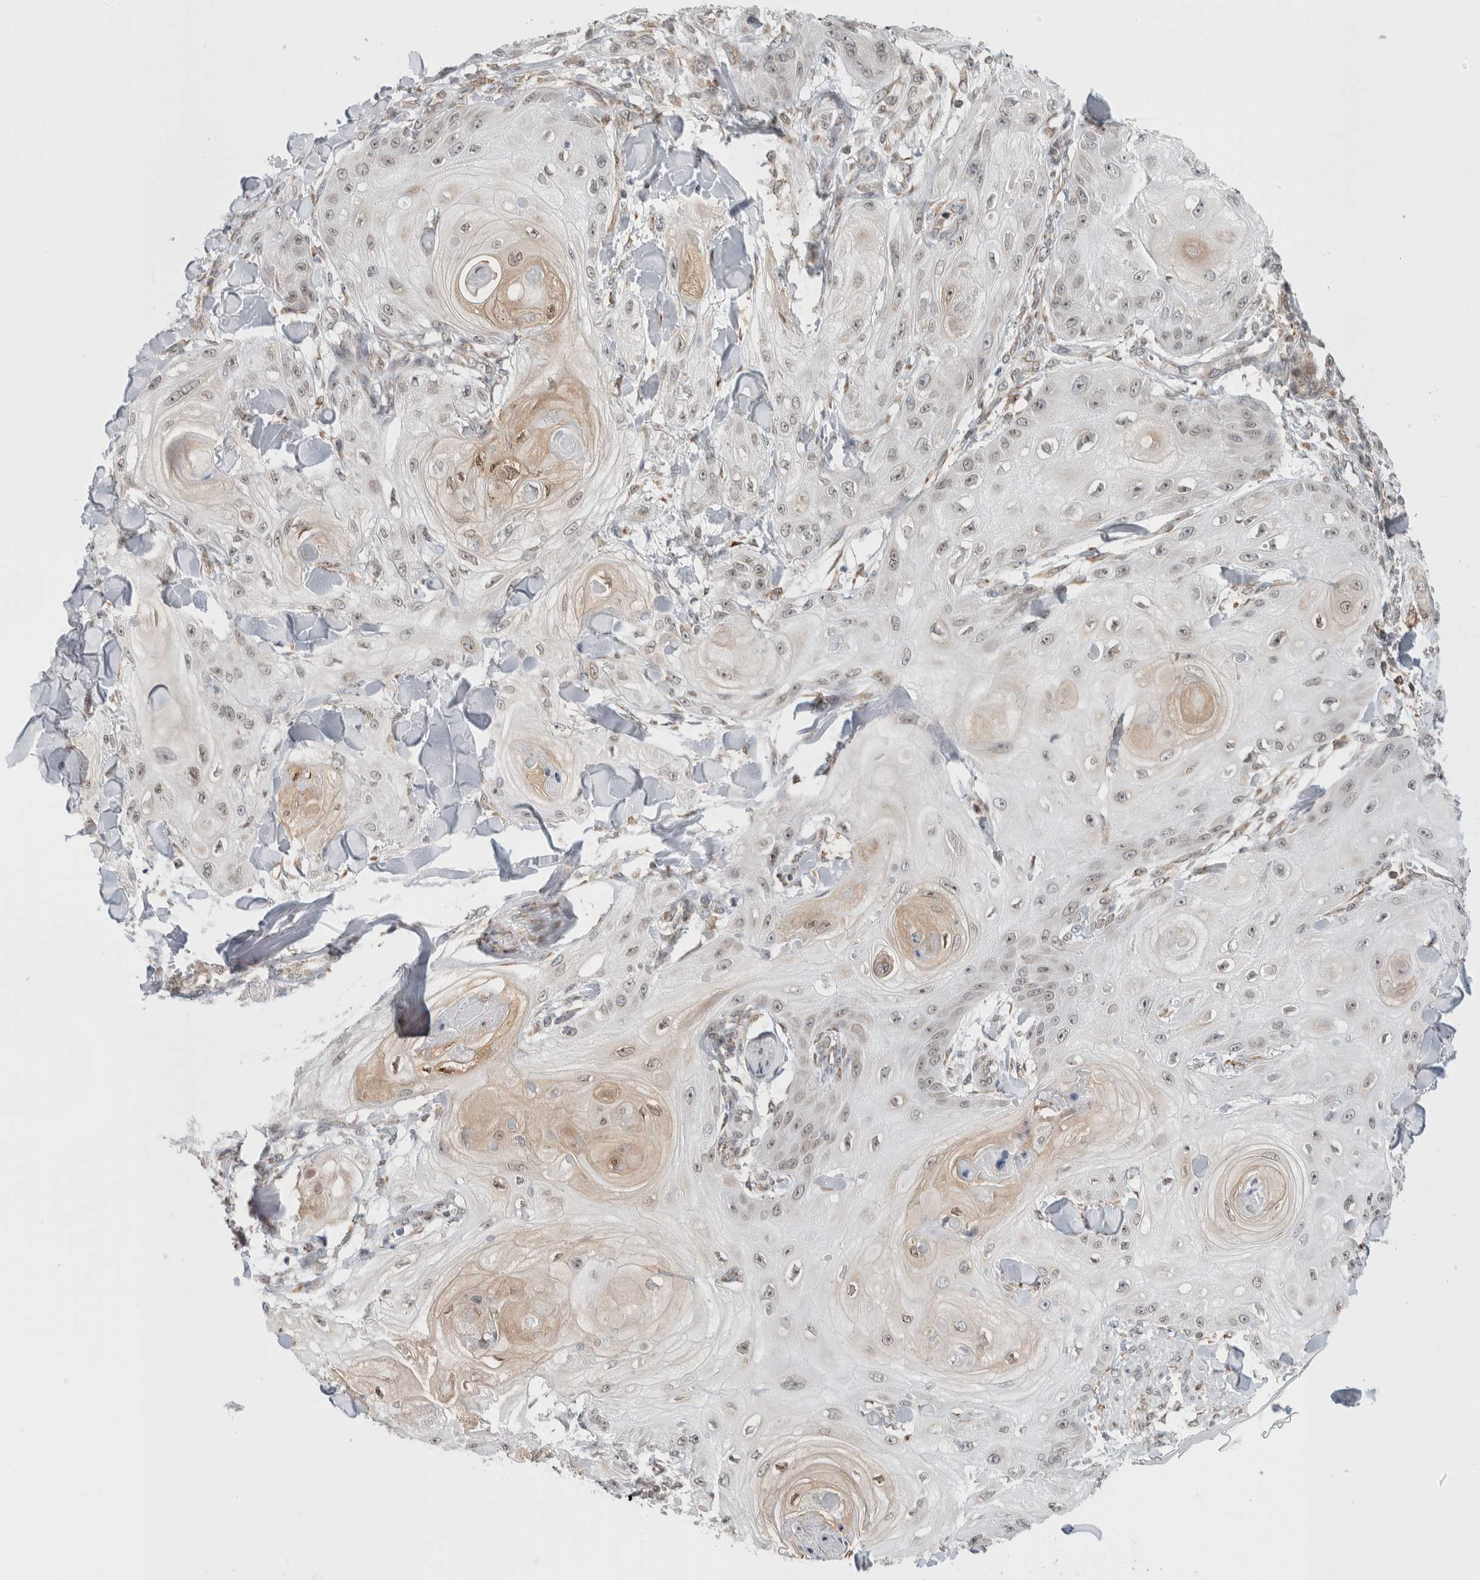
{"staining": {"intensity": "weak", "quantity": "<25%", "location": "nuclear"}, "tissue": "skin cancer", "cell_type": "Tumor cells", "image_type": "cancer", "snomed": [{"axis": "morphology", "description": "Squamous cell carcinoma, NOS"}, {"axis": "topography", "description": "Skin"}], "caption": "The immunohistochemistry image has no significant staining in tumor cells of skin cancer tissue.", "gene": "RBMX2", "patient": {"sex": "male", "age": 74}}